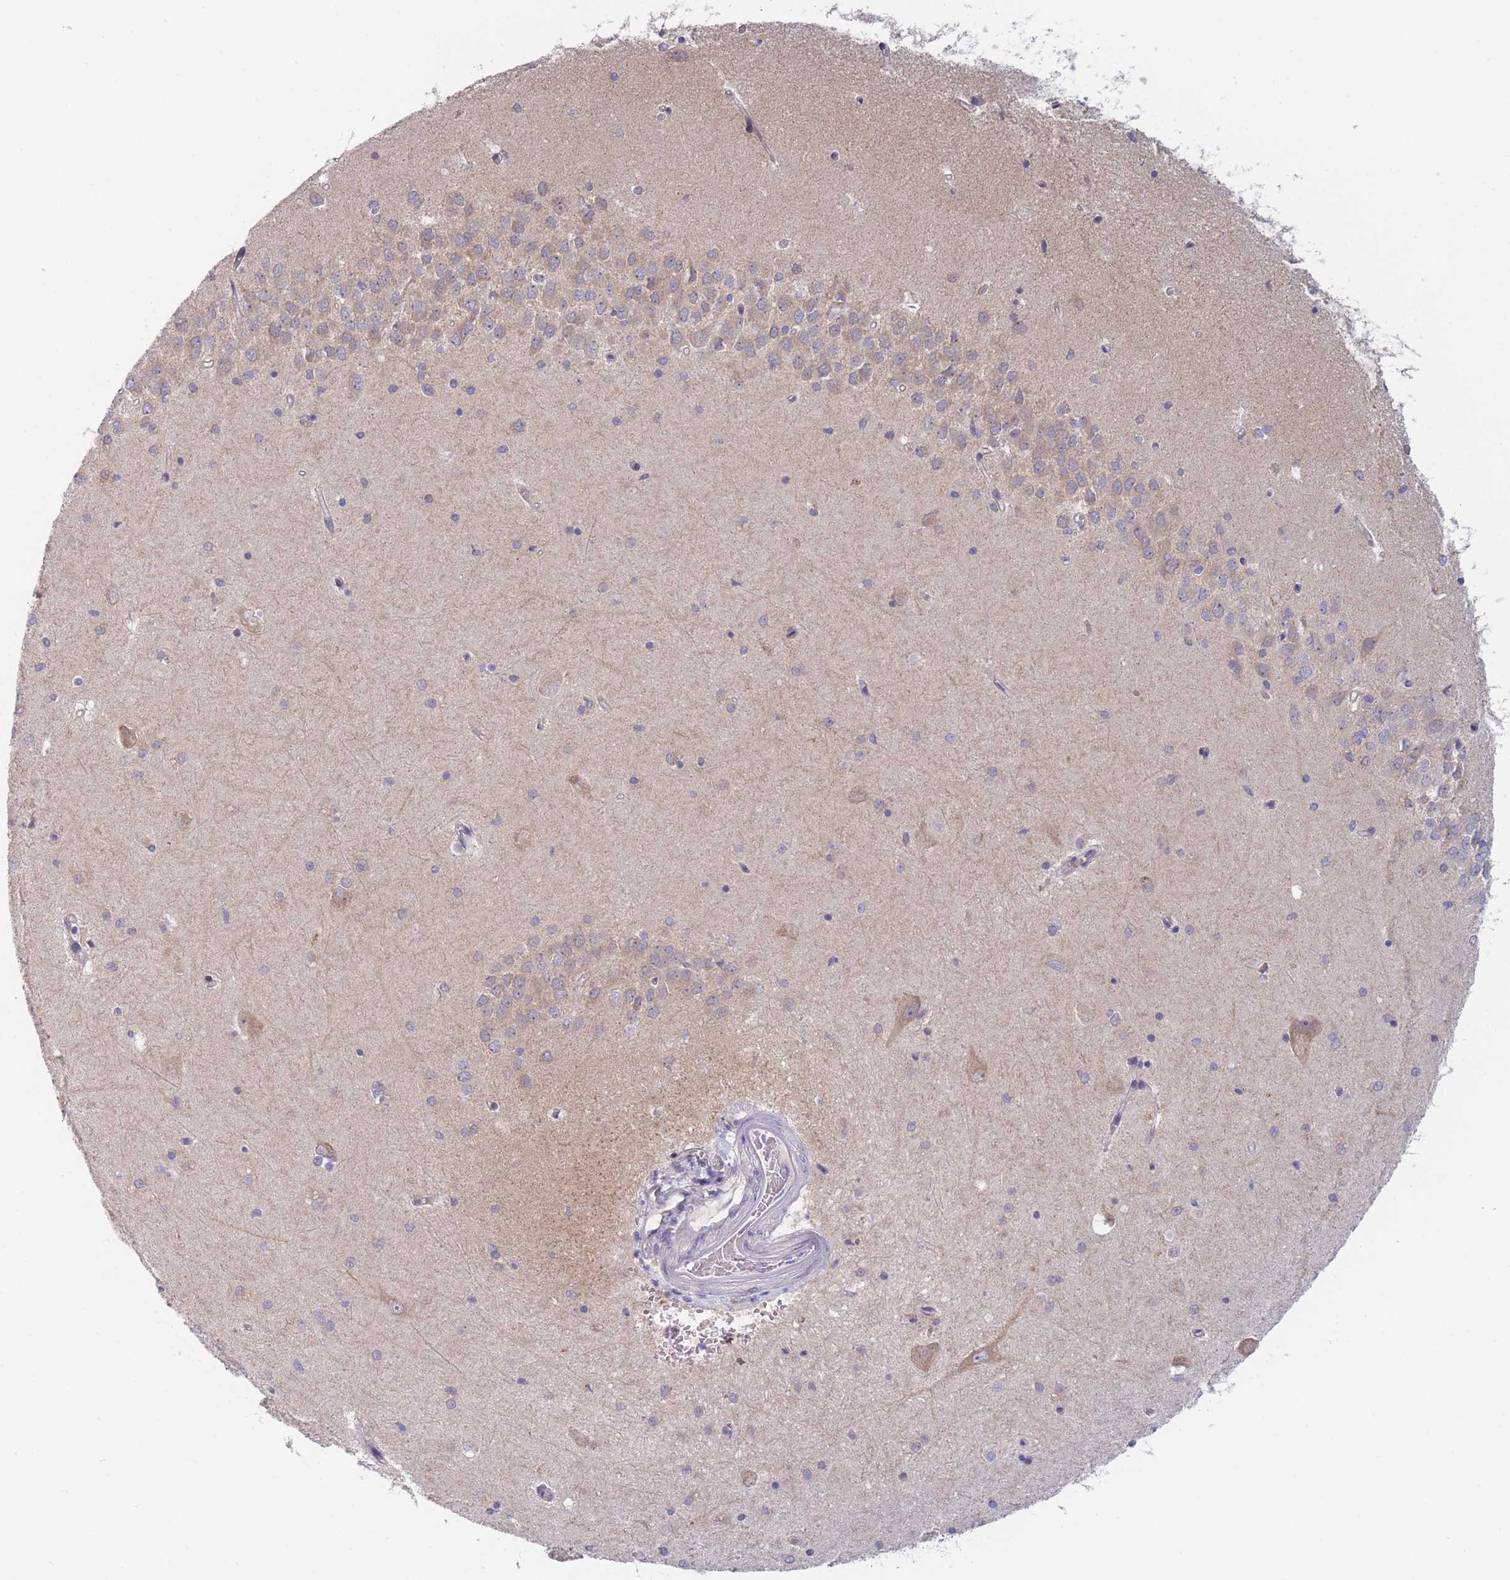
{"staining": {"intensity": "negative", "quantity": "none", "location": "none"}, "tissue": "hippocampus", "cell_type": "Glial cells", "image_type": "normal", "snomed": [{"axis": "morphology", "description": "Normal tissue, NOS"}, {"axis": "topography", "description": "Hippocampus"}], "caption": "Immunohistochemistry of unremarkable hippocampus displays no positivity in glial cells. Brightfield microscopy of IHC stained with DAB (brown) and hematoxylin (blue), captured at high magnification.", "gene": "FAM227B", "patient": {"sex": "male", "age": 45}}